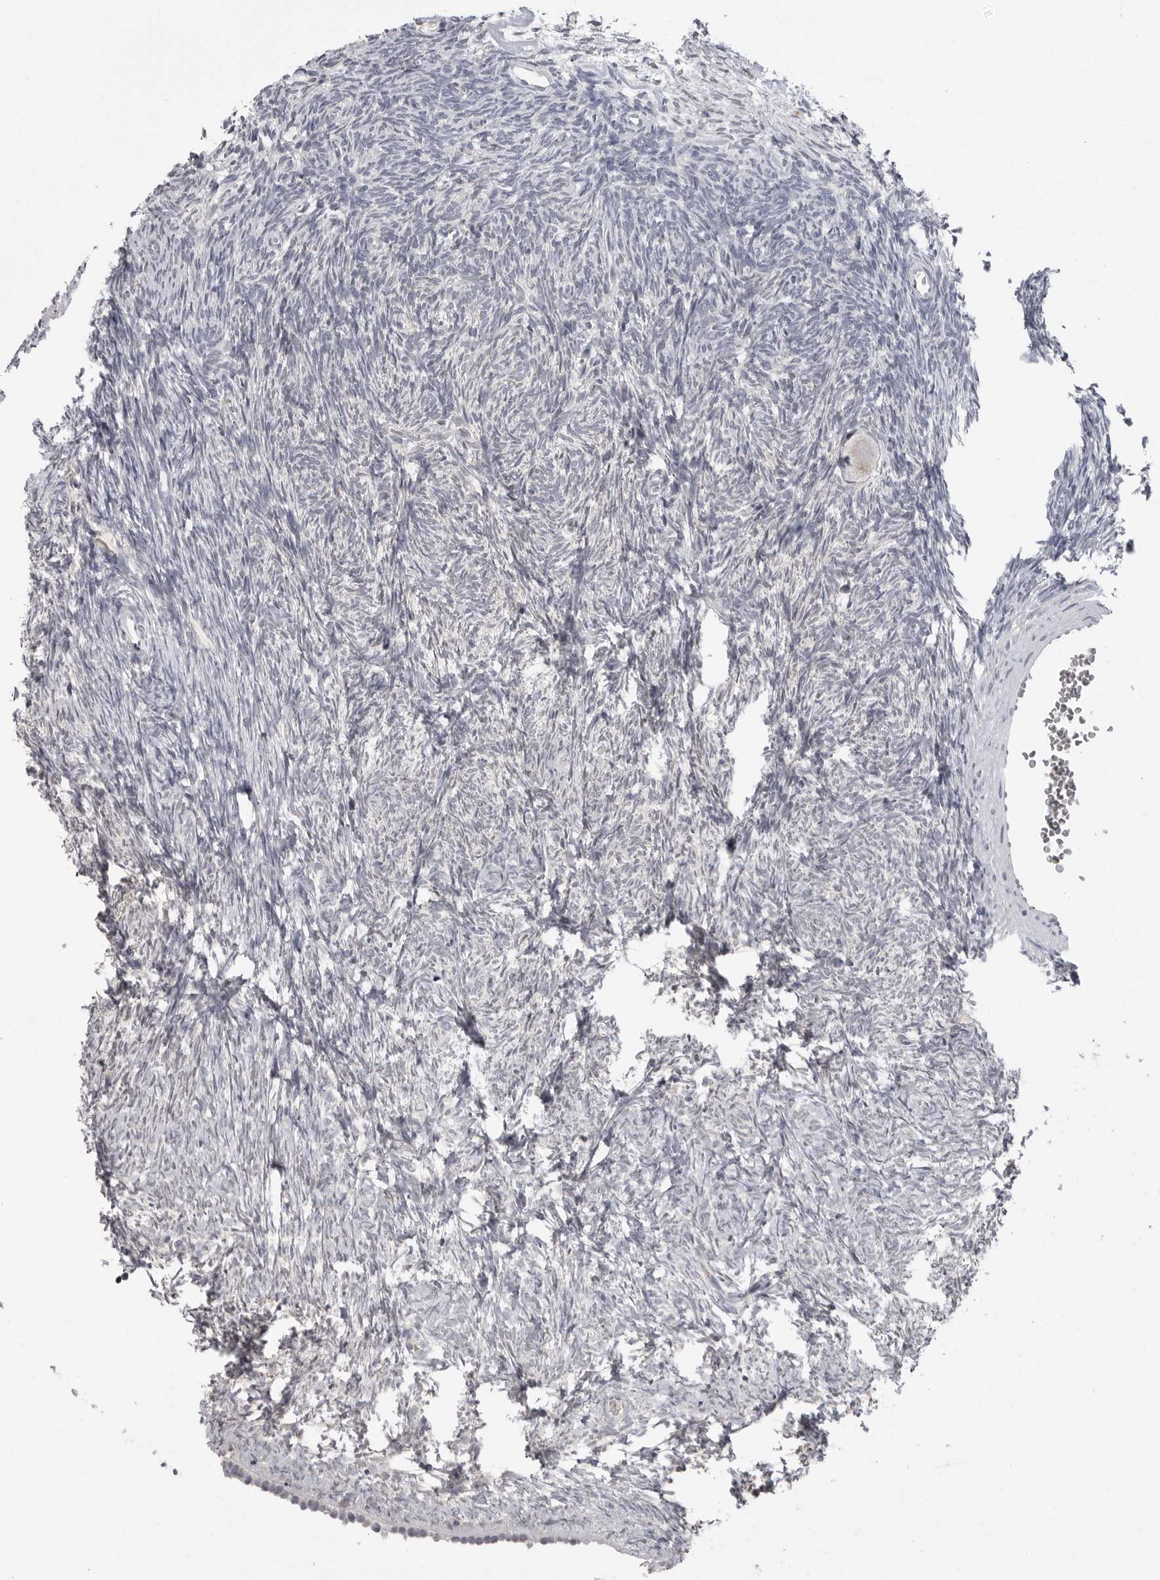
{"staining": {"intensity": "negative", "quantity": "none", "location": "none"}, "tissue": "ovary", "cell_type": "Follicle cells", "image_type": "normal", "snomed": [{"axis": "morphology", "description": "Normal tissue, NOS"}, {"axis": "topography", "description": "Ovary"}], "caption": "An IHC histopathology image of benign ovary is shown. There is no staining in follicle cells of ovary.", "gene": "PLEKHF1", "patient": {"sex": "female", "age": 34}}